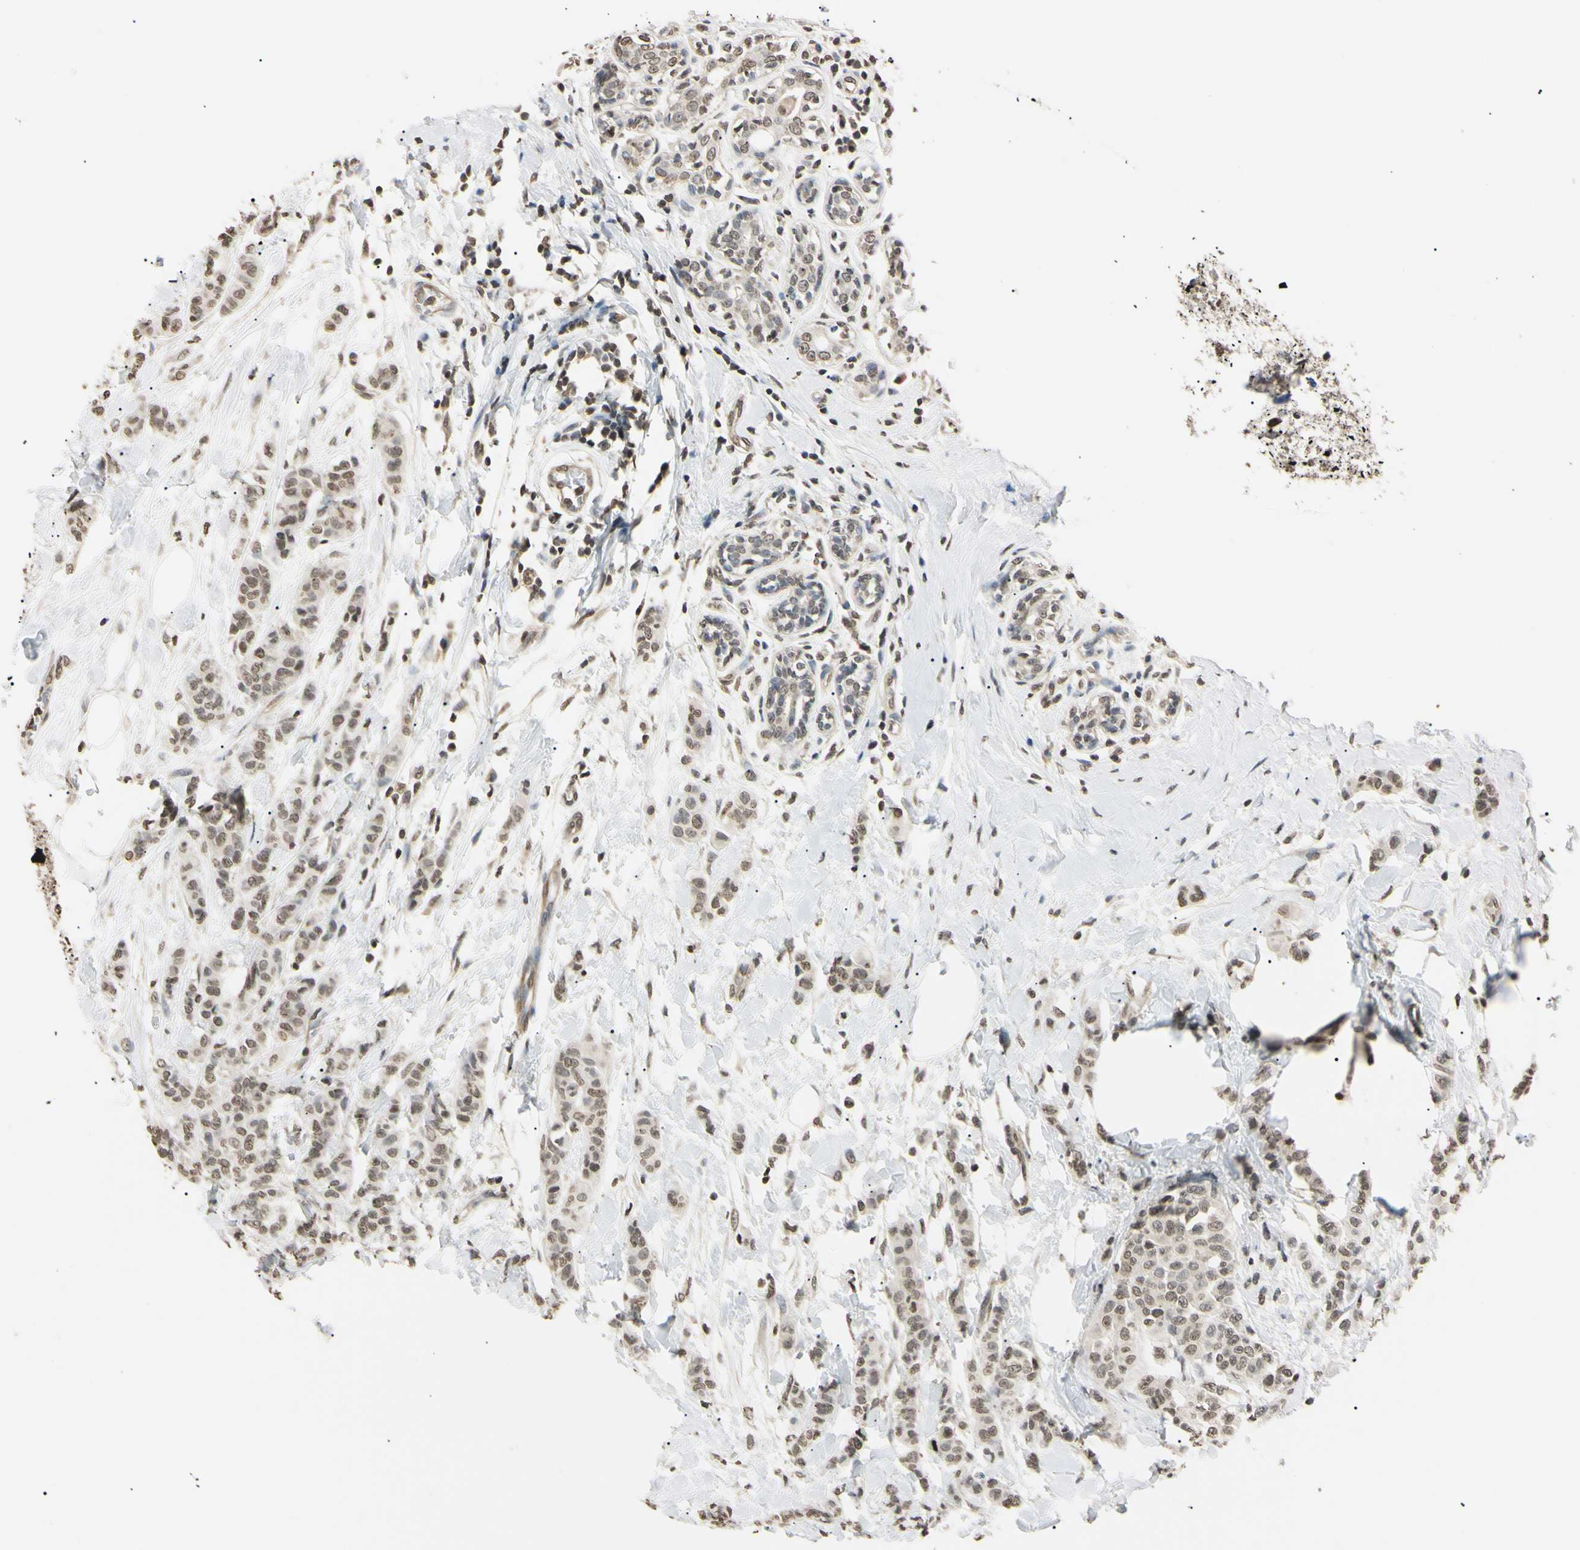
{"staining": {"intensity": "weak", "quantity": ">75%", "location": "cytoplasmic/membranous,nuclear"}, "tissue": "breast cancer", "cell_type": "Tumor cells", "image_type": "cancer", "snomed": [{"axis": "morphology", "description": "Normal tissue, NOS"}, {"axis": "morphology", "description": "Duct carcinoma"}, {"axis": "topography", "description": "Breast"}], "caption": "There is low levels of weak cytoplasmic/membranous and nuclear expression in tumor cells of intraductal carcinoma (breast), as demonstrated by immunohistochemical staining (brown color).", "gene": "CDC45", "patient": {"sex": "female", "age": 40}}